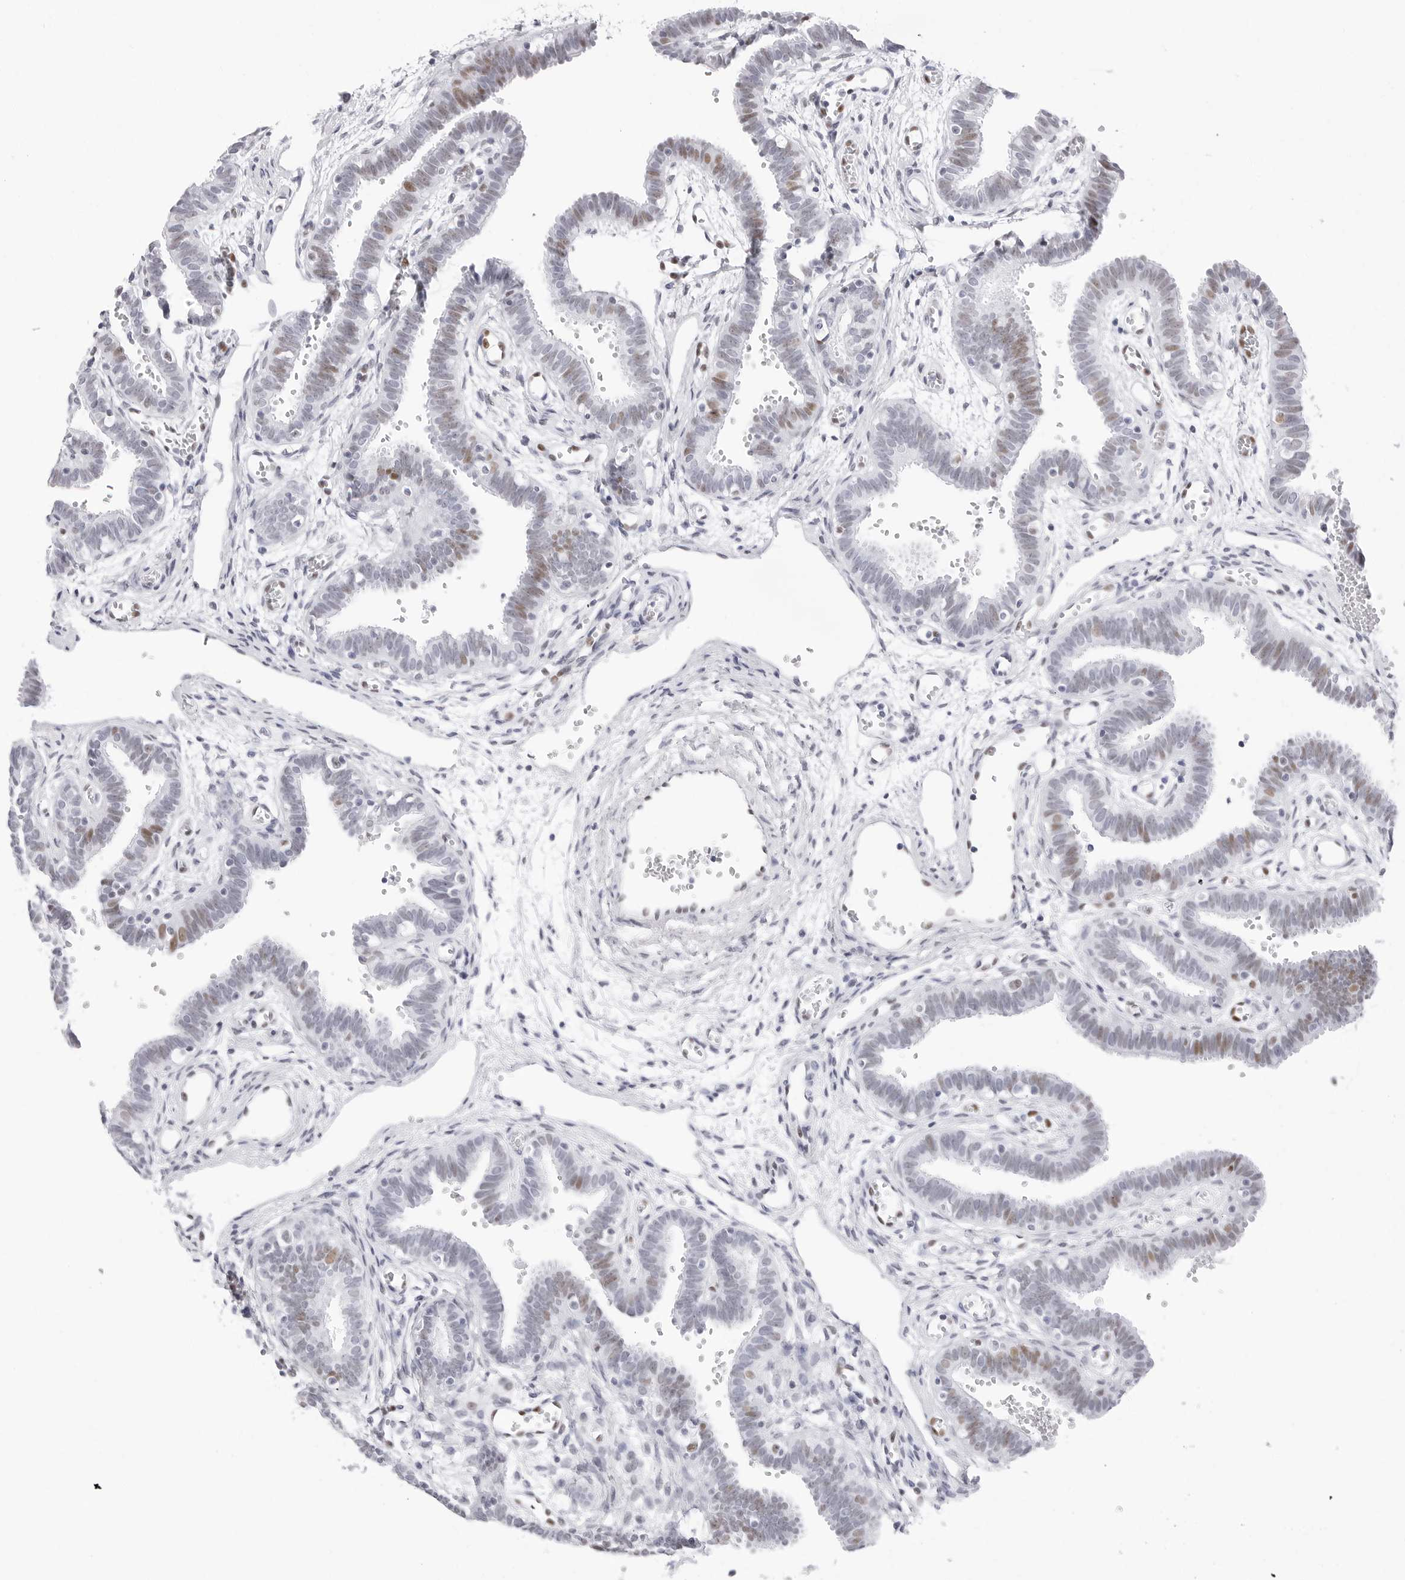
{"staining": {"intensity": "moderate", "quantity": "25%-75%", "location": "nuclear"}, "tissue": "fallopian tube", "cell_type": "Glandular cells", "image_type": "normal", "snomed": [{"axis": "morphology", "description": "Normal tissue, NOS"}, {"axis": "topography", "description": "Fallopian tube"}, {"axis": "topography", "description": "Placenta"}], "caption": "A high-resolution photomicrograph shows immunohistochemistry staining of benign fallopian tube, which exhibits moderate nuclear expression in approximately 25%-75% of glandular cells.", "gene": "NASP", "patient": {"sex": "female", "age": 32}}